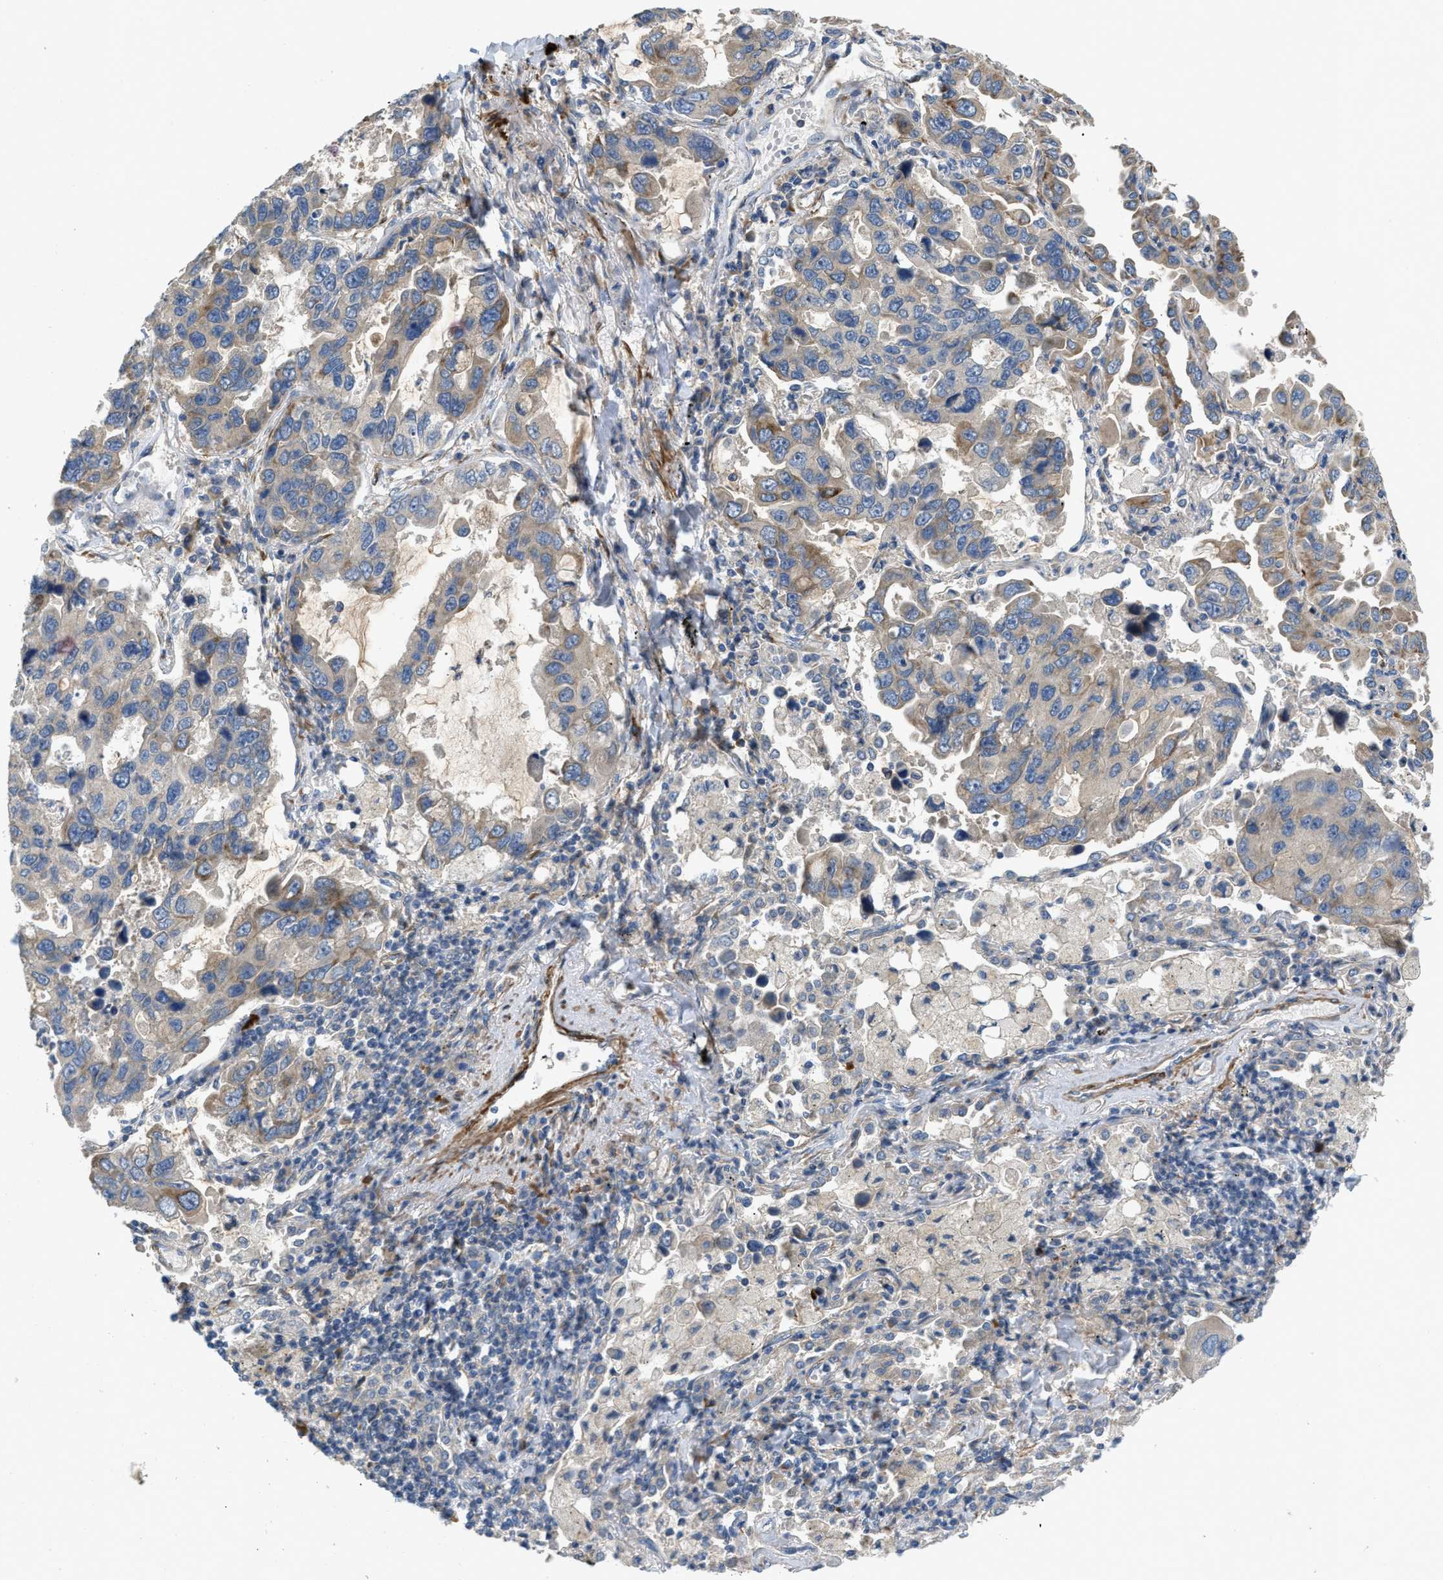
{"staining": {"intensity": "moderate", "quantity": "<25%", "location": "cytoplasmic/membranous"}, "tissue": "lung cancer", "cell_type": "Tumor cells", "image_type": "cancer", "snomed": [{"axis": "morphology", "description": "Adenocarcinoma, NOS"}, {"axis": "topography", "description": "Lung"}], "caption": "Immunohistochemistry micrograph of lung cancer stained for a protein (brown), which exhibits low levels of moderate cytoplasmic/membranous expression in about <25% of tumor cells.", "gene": "BMPR1A", "patient": {"sex": "male", "age": 64}}